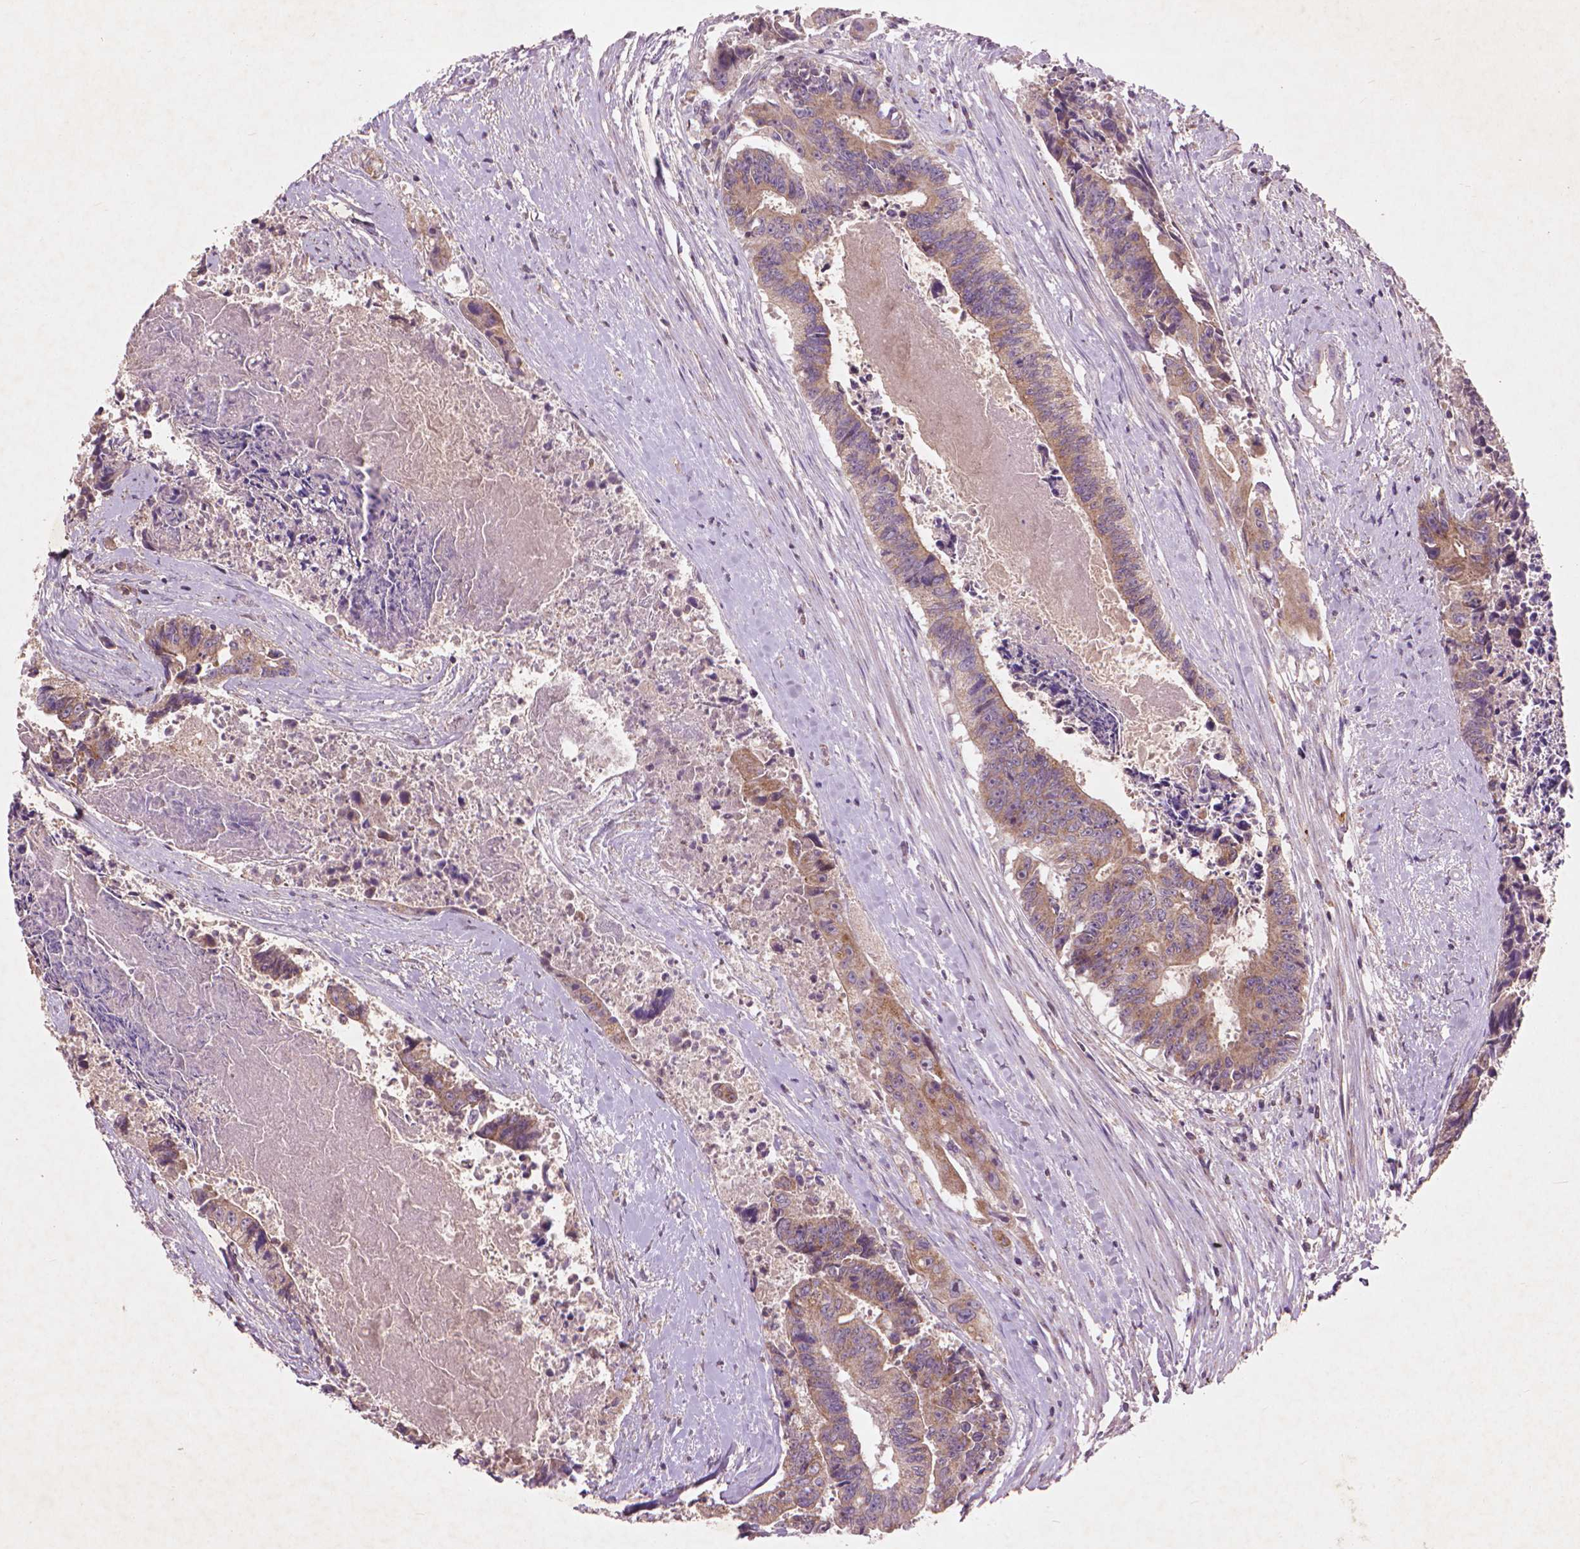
{"staining": {"intensity": "weak", "quantity": ">75%", "location": "cytoplasmic/membranous"}, "tissue": "colorectal cancer", "cell_type": "Tumor cells", "image_type": "cancer", "snomed": [{"axis": "morphology", "description": "Adenocarcinoma, NOS"}, {"axis": "topography", "description": "Rectum"}], "caption": "DAB (3,3'-diaminobenzidine) immunohistochemical staining of human colorectal cancer reveals weak cytoplasmic/membranous protein expression in approximately >75% of tumor cells. The staining was performed using DAB (3,3'-diaminobenzidine), with brown indicating positive protein expression. Nuclei are stained blue with hematoxylin.", "gene": "NLRX1", "patient": {"sex": "male", "age": 54}}